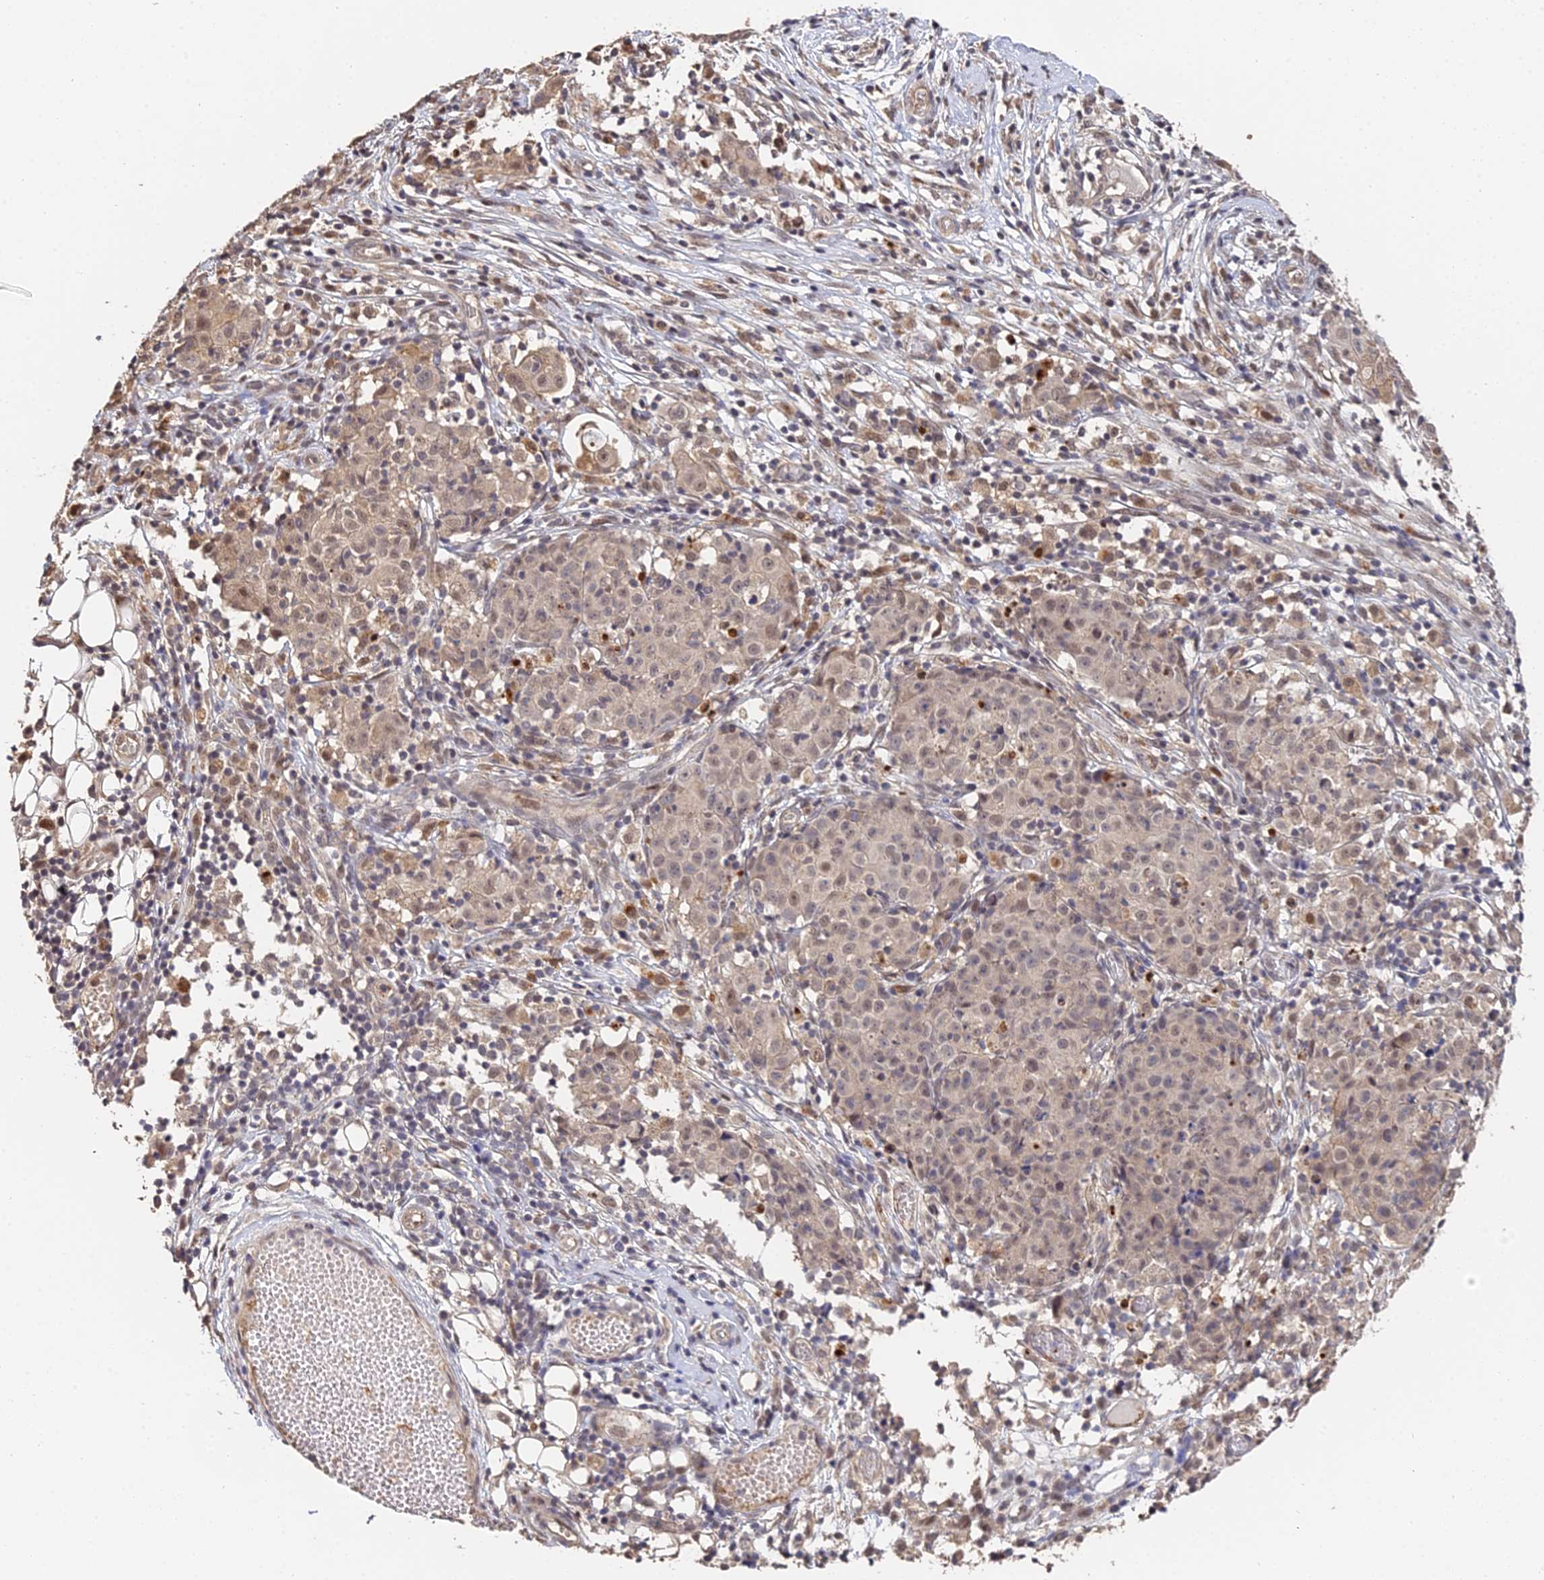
{"staining": {"intensity": "weak", "quantity": ">75%", "location": "nuclear"}, "tissue": "ovarian cancer", "cell_type": "Tumor cells", "image_type": "cancer", "snomed": [{"axis": "morphology", "description": "Carcinoma, endometroid"}, {"axis": "topography", "description": "Ovary"}], "caption": "DAB (3,3'-diaminobenzidine) immunohistochemical staining of endometroid carcinoma (ovarian) displays weak nuclear protein expression in approximately >75% of tumor cells.", "gene": "LSM5", "patient": {"sex": "female", "age": 42}}